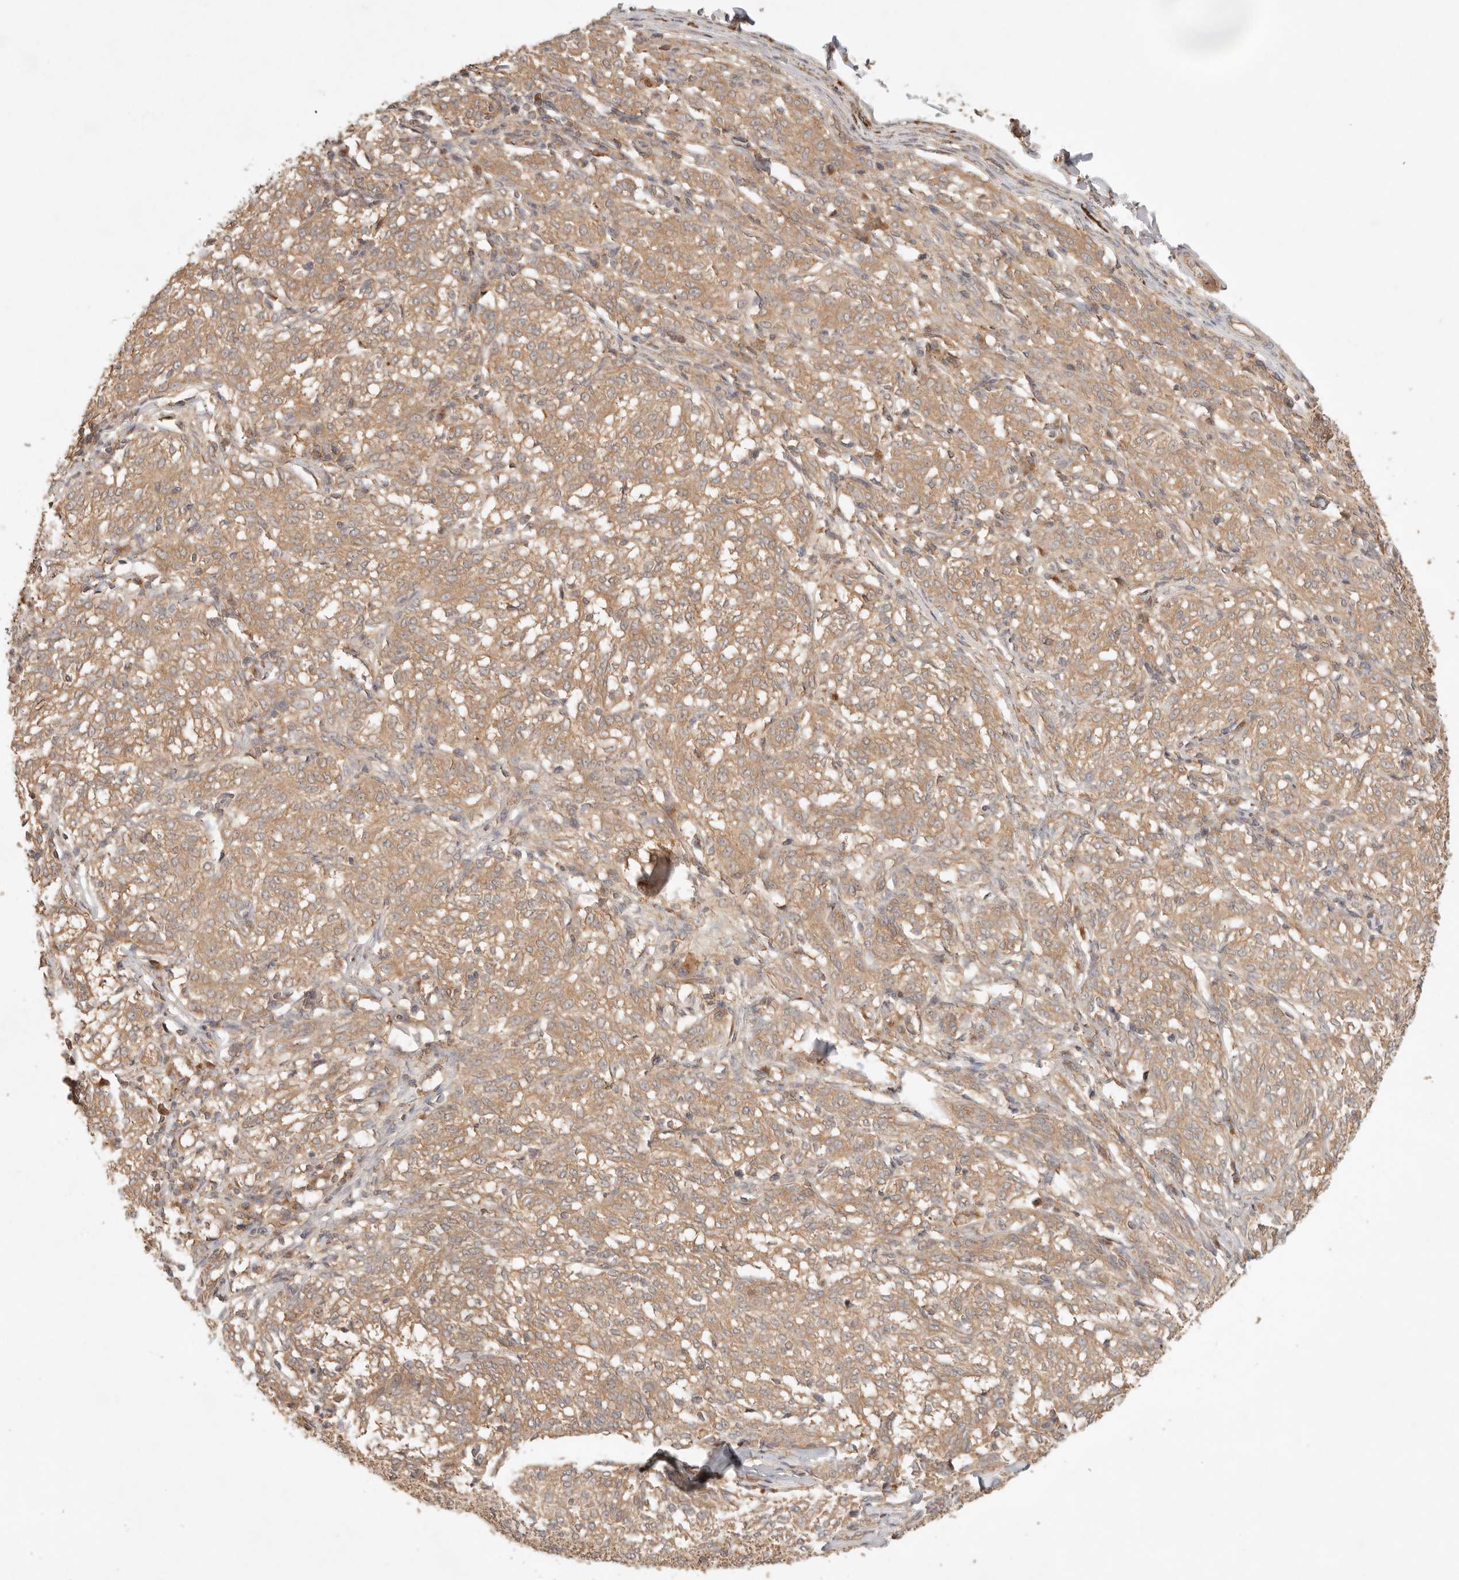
{"staining": {"intensity": "moderate", "quantity": ">75%", "location": "cytoplasmic/membranous"}, "tissue": "melanoma", "cell_type": "Tumor cells", "image_type": "cancer", "snomed": [{"axis": "morphology", "description": "Malignant melanoma, NOS"}, {"axis": "topography", "description": "Skin"}], "caption": "This is an image of immunohistochemistry (IHC) staining of malignant melanoma, which shows moderate staining in the cytoplasmic/membranous of tumor cells.", "gene": "HECTD3", "patient": {"sex": "female", "age": 72}}